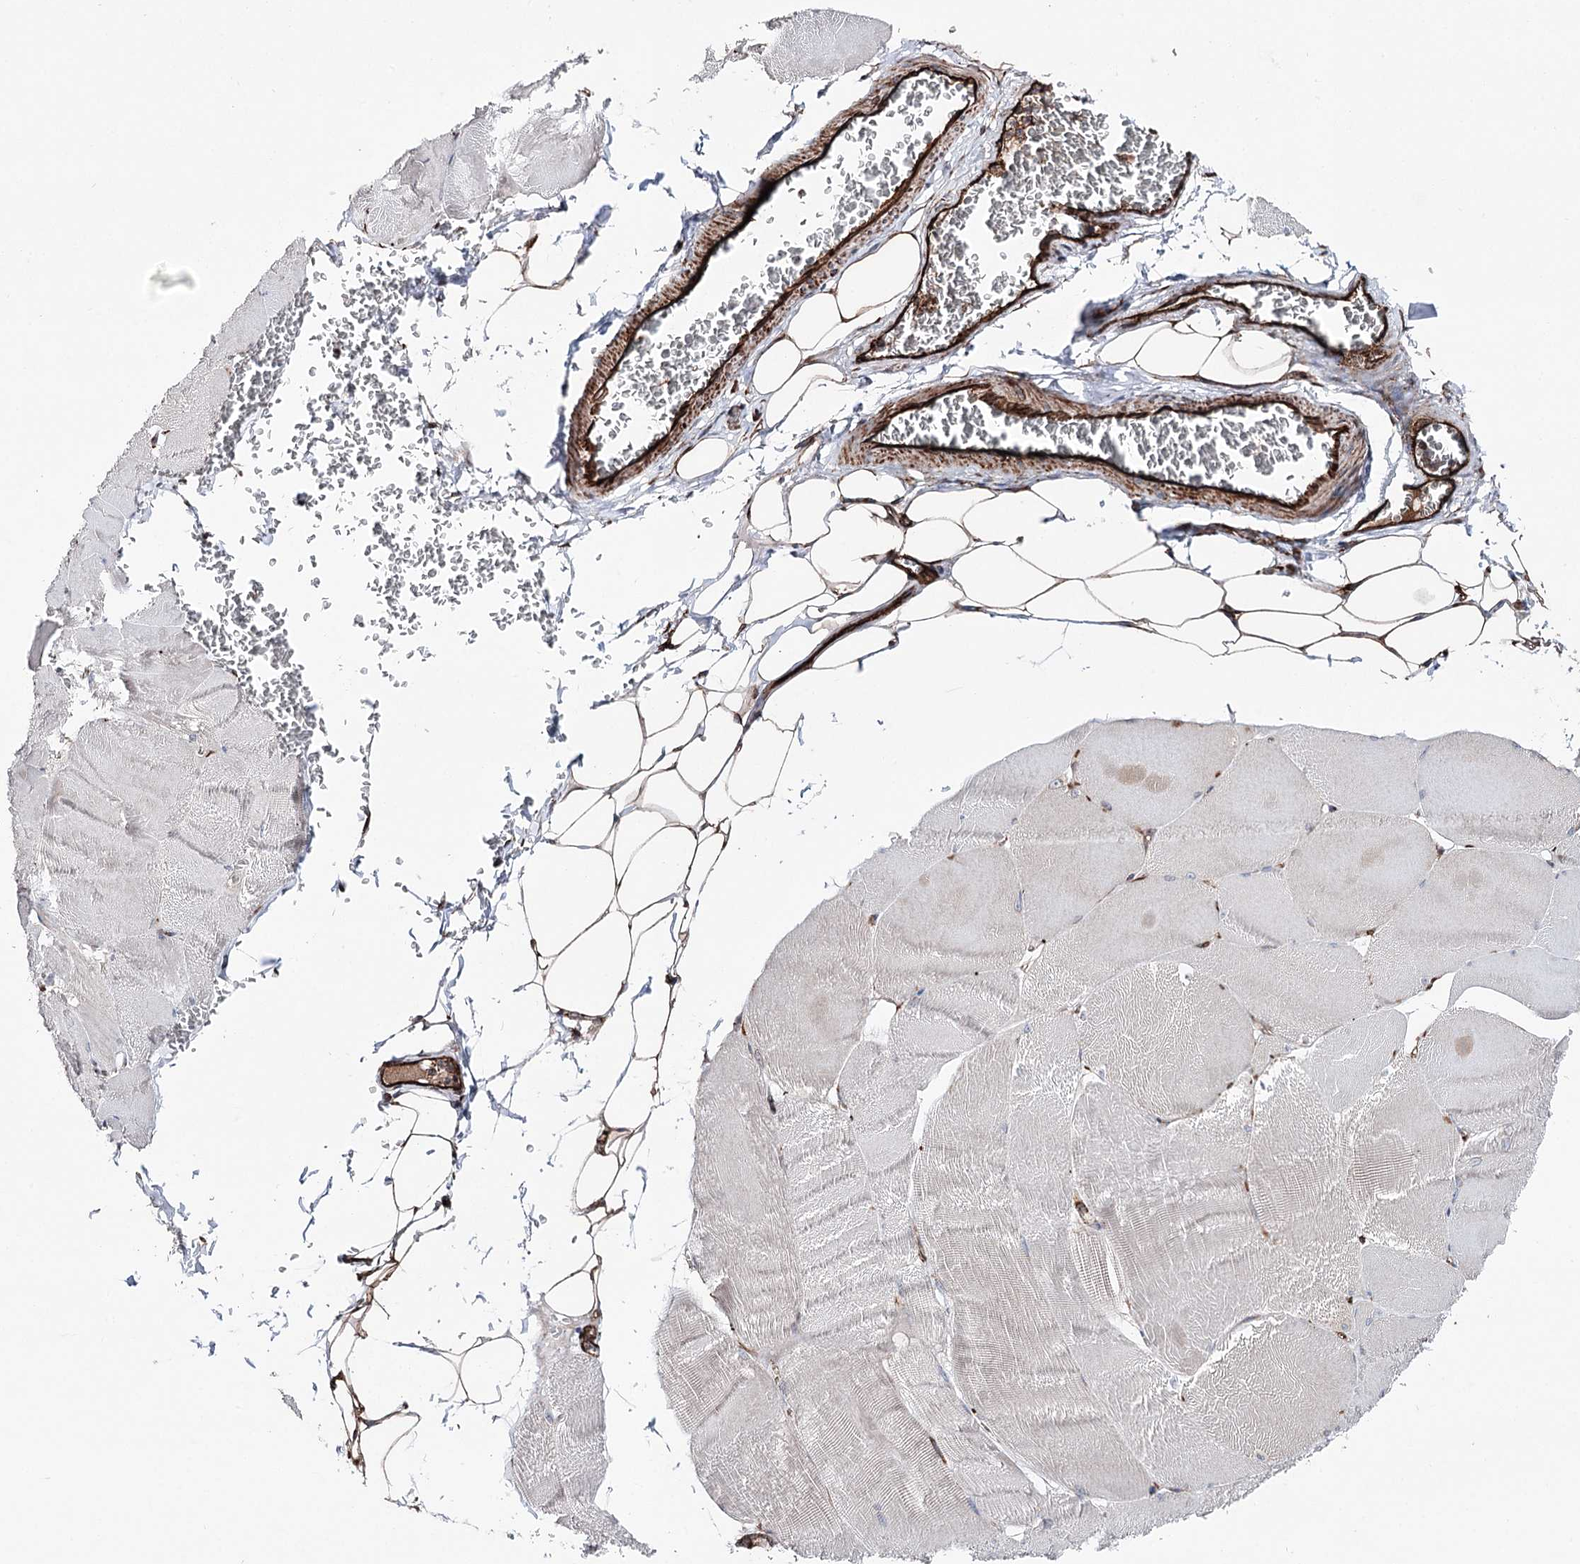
{"staining": {"intensity": "negative", "quantity": "none", "location": "none"}, "tissue": "skeletal muscle", "cell_type": "Myocytes", "image_type": "normal", "snomed": [{"axis": "morphology", "description": "Normal tissue, NOS"}, {"axis": "morphology", "description": "Basal cell carcinoma"}, {"axis": "topography", "description": "Skeletal muscle"}], "caption": "IHC of normal skeletal muscle displays no staining in myocytes.", "gene": "MIB1", "patient": {"sex": "female", "age": 64}}